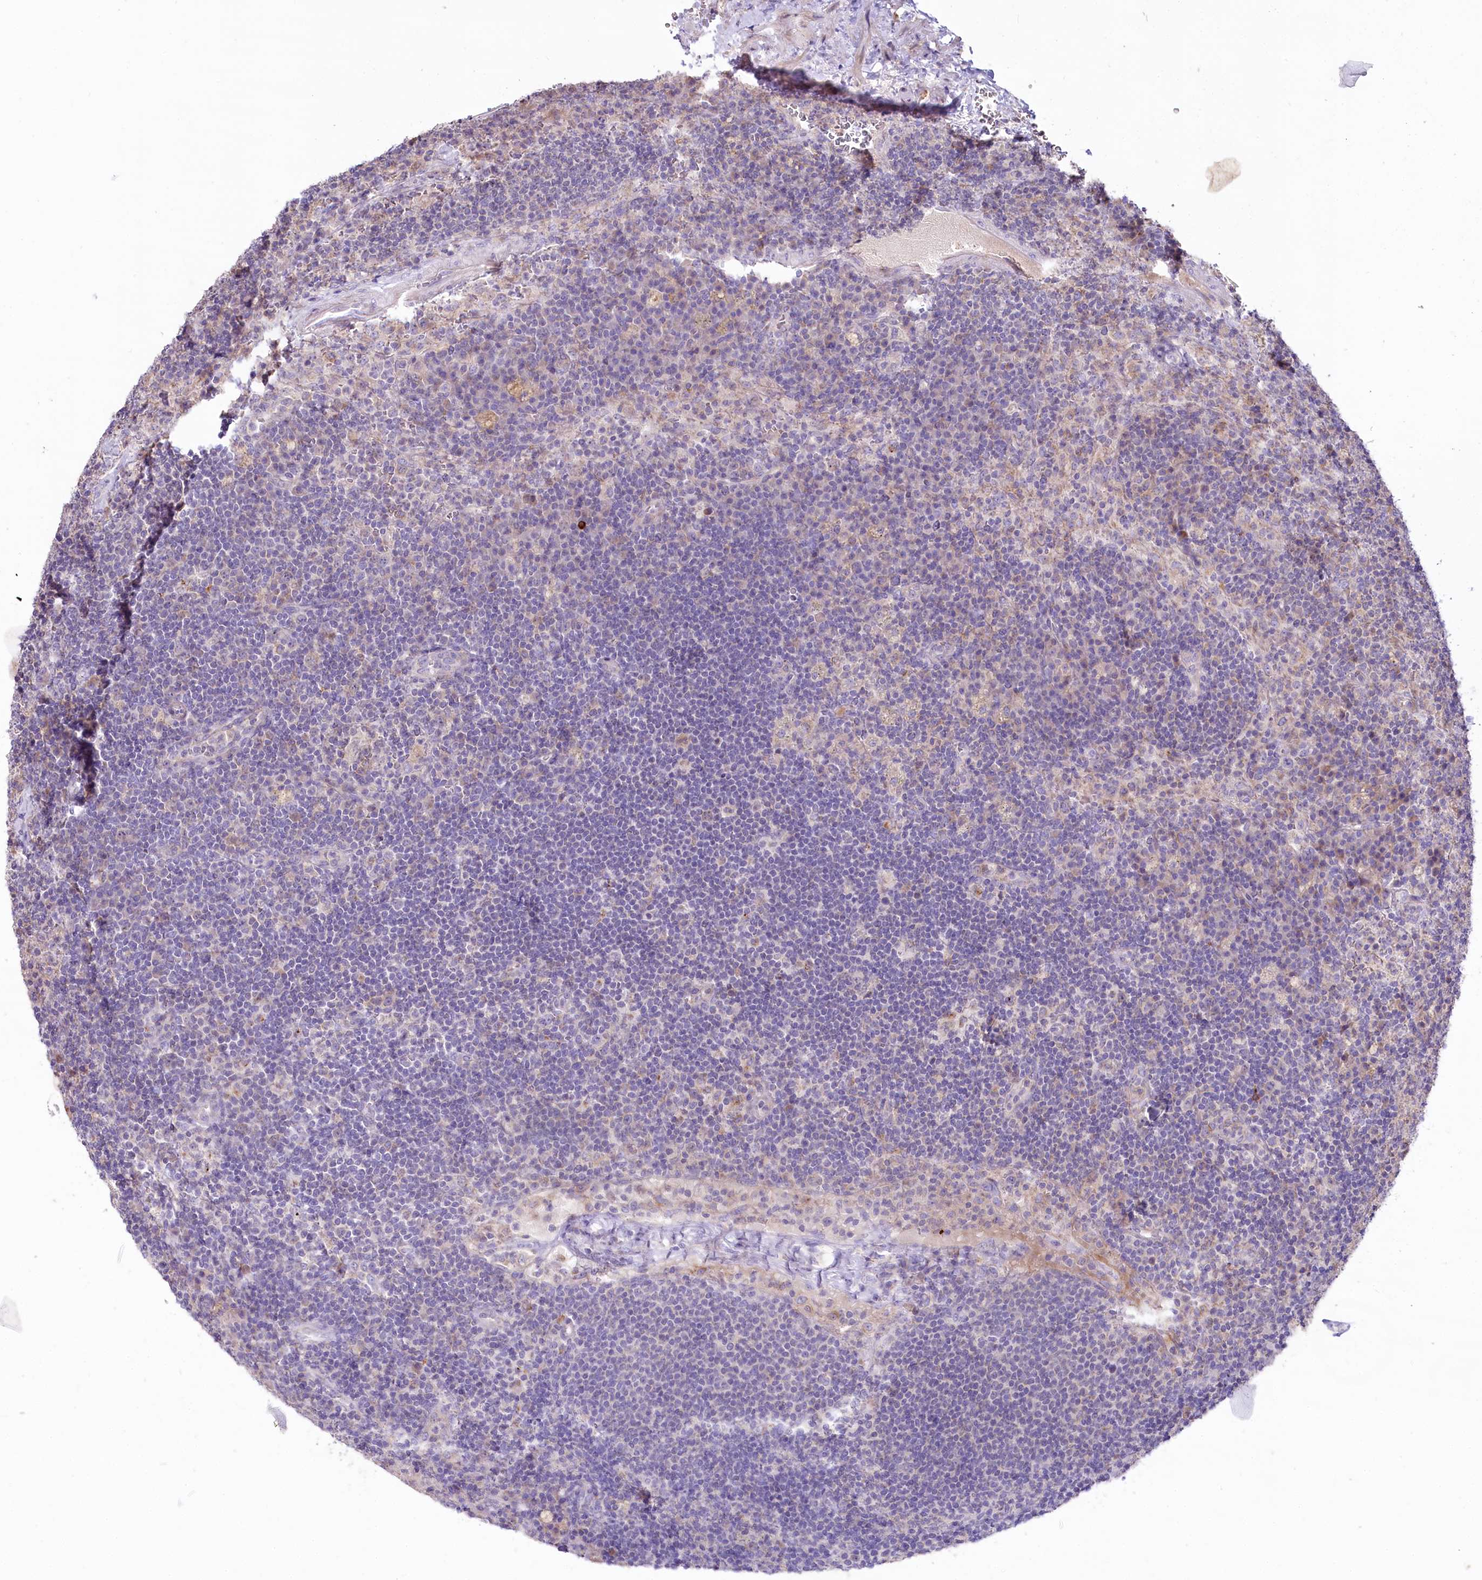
{"staining": {"intensity": "negative", "quantity": "none", "location": "none"}, "tissue": "lymph node", "cell_type": "Germinal center cells", "image_type": "normal", "snomed": [{"axis": "morphology", "description": "Normal tissue, NOS"}, {"axis": "topography", "description": "Lymph node"}], "caption": "High power microscopy photomicrograph of an immunohistochemistry (IHC) histopathology image of benign lymph node, revealing no significant positivity in germinal center cells.", "gene": "SLC6A11", "patient": {"sex": "female", "age": 70}}